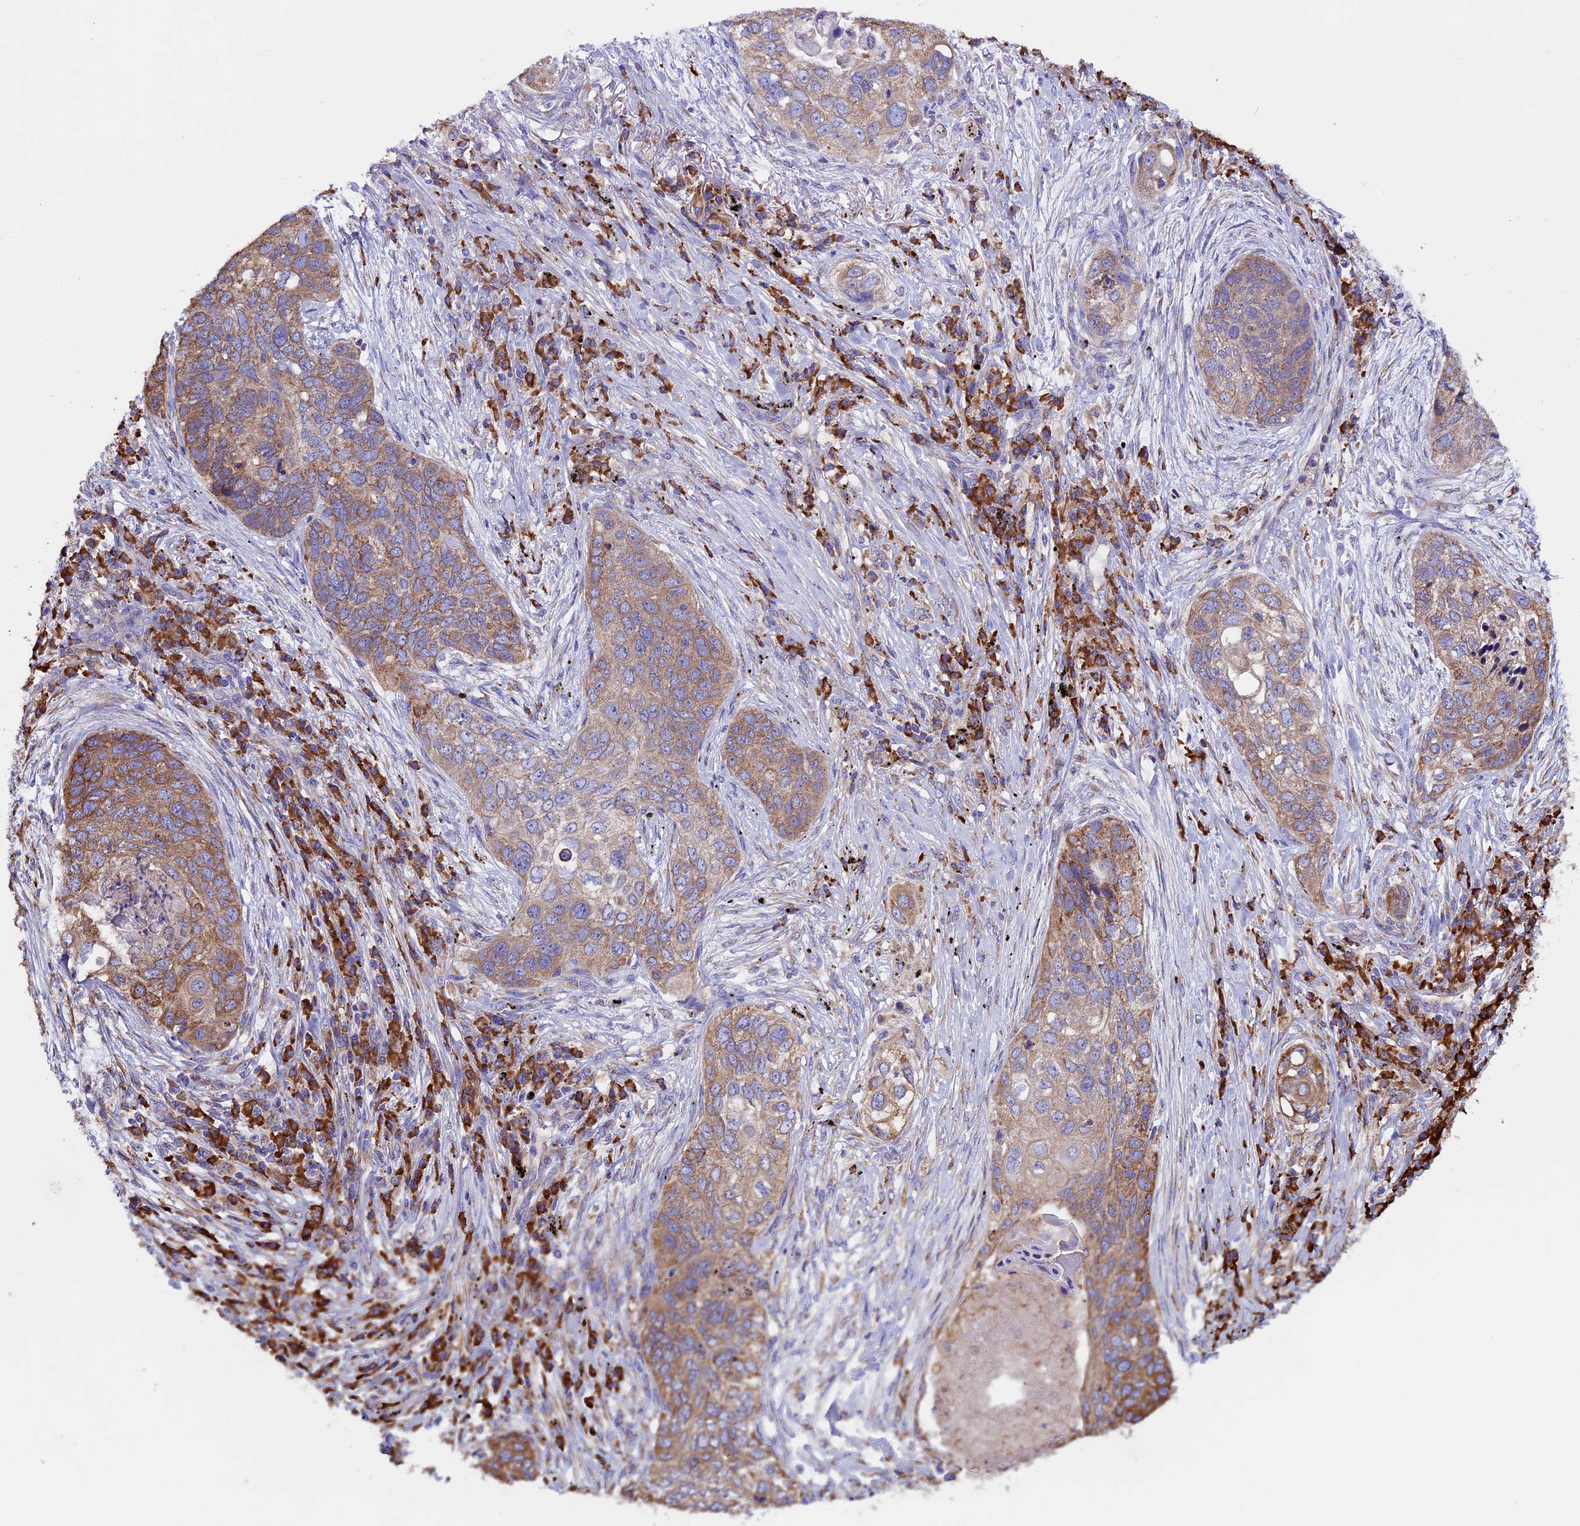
{"staining": {"intensity": "moderate", "quantity": ">75%", "location": "cytoplasmic/membranous"}, "tissue": "lung cancer", "cell_type": "Tumor cells", "image_type": "cancer", "snomed": [{"axis": "morphology", "description": "Squamous cell carcinoma, NOS"}, {"axis": "topography", "description": "Lung"}], "caption": "Immunohistochemical staining of squamous cell carcinoma (lung) displays moderate cytoplasmic/membranous protein staining in about >75% of tumor cells.", "gene": "BTBD3", "patient": {"sex": "female", "age": 63}}